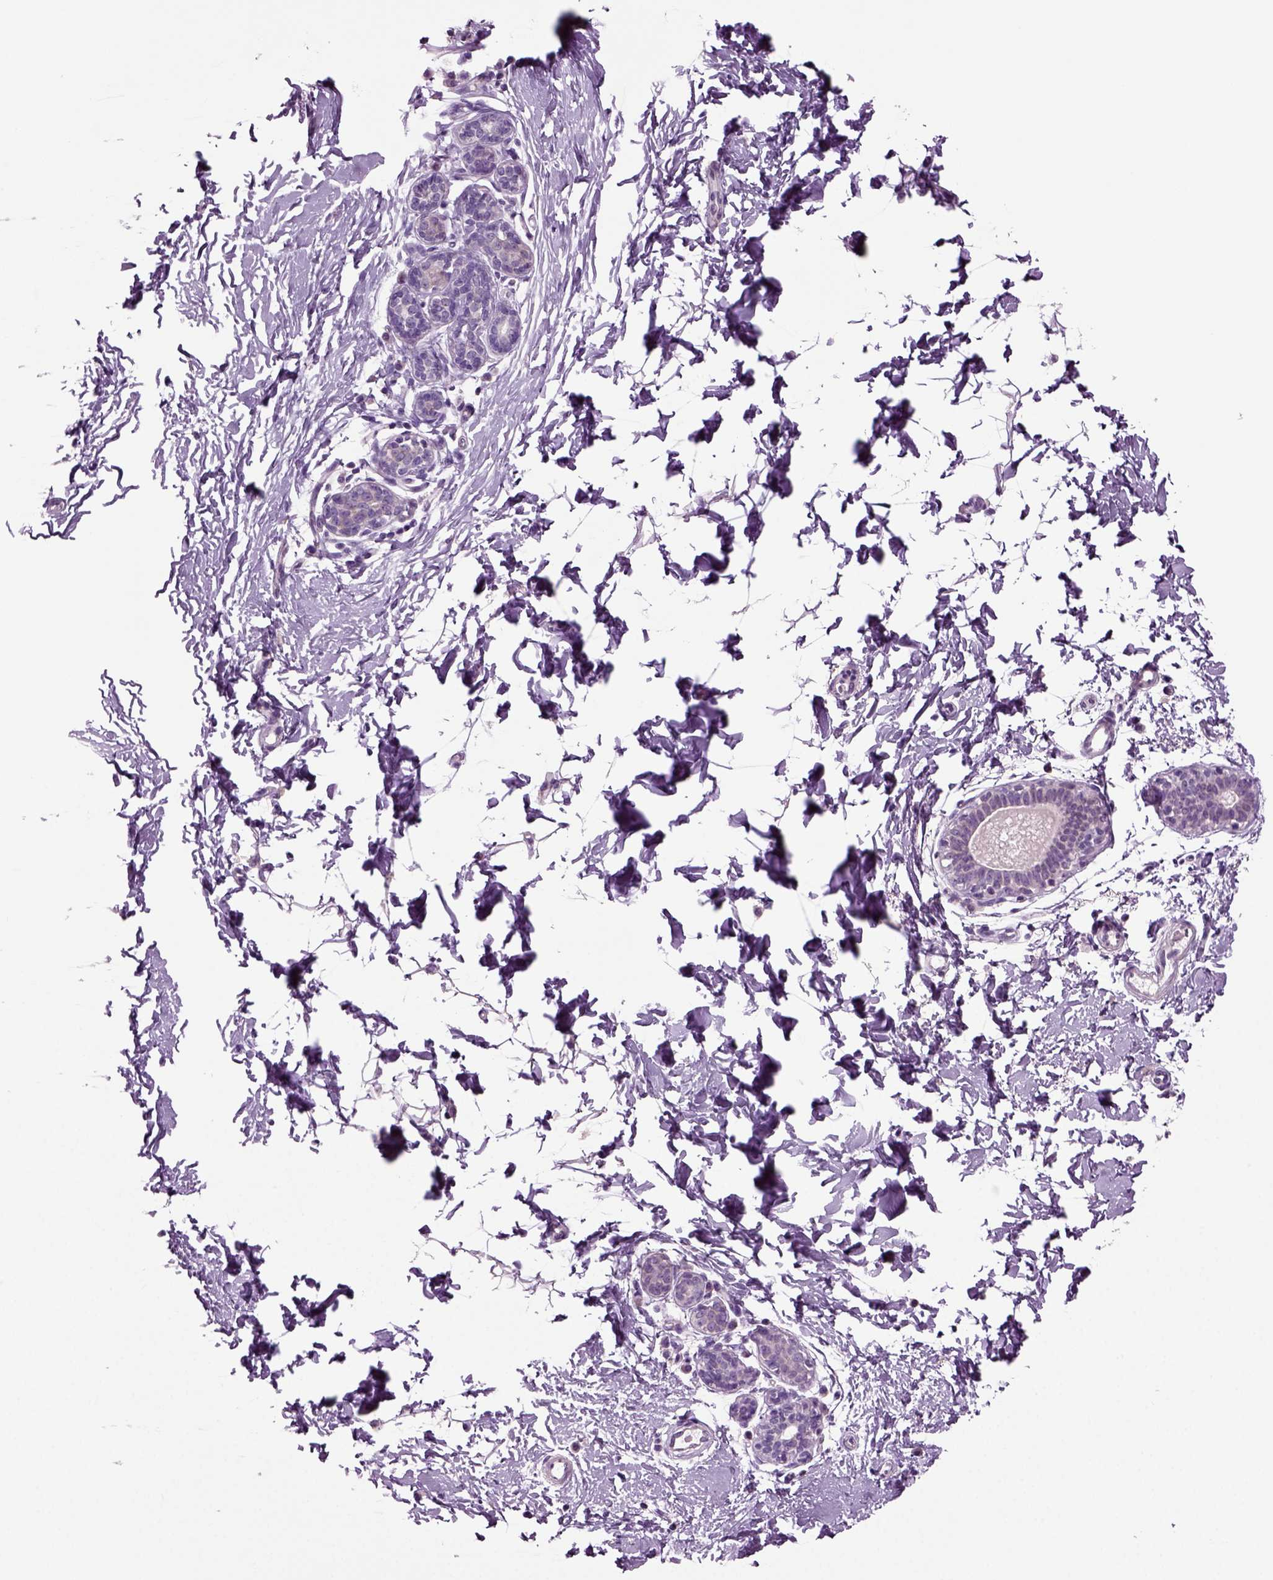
{"staining": {"intensity": "negative", "quantity": "none", "location": "none"}, "tissue": "breast", "cell_type": "Adipocytes", "image_type": "normal", "snomed": [{"axis": "morphology", "description": "Normal tissue, NOS"}, {"axis": "topography", "description": "Breast"}], "caption": "A high-resolution histopathology image shows immunohistochemistry (IHC) staining of benign breast, which shows no significant positivity in adipocytes. (Brightfield microscopy of DAB IHC at high magnification).", "gene": "COL9A2", "patient": {"sex": "female", "age": 37}}